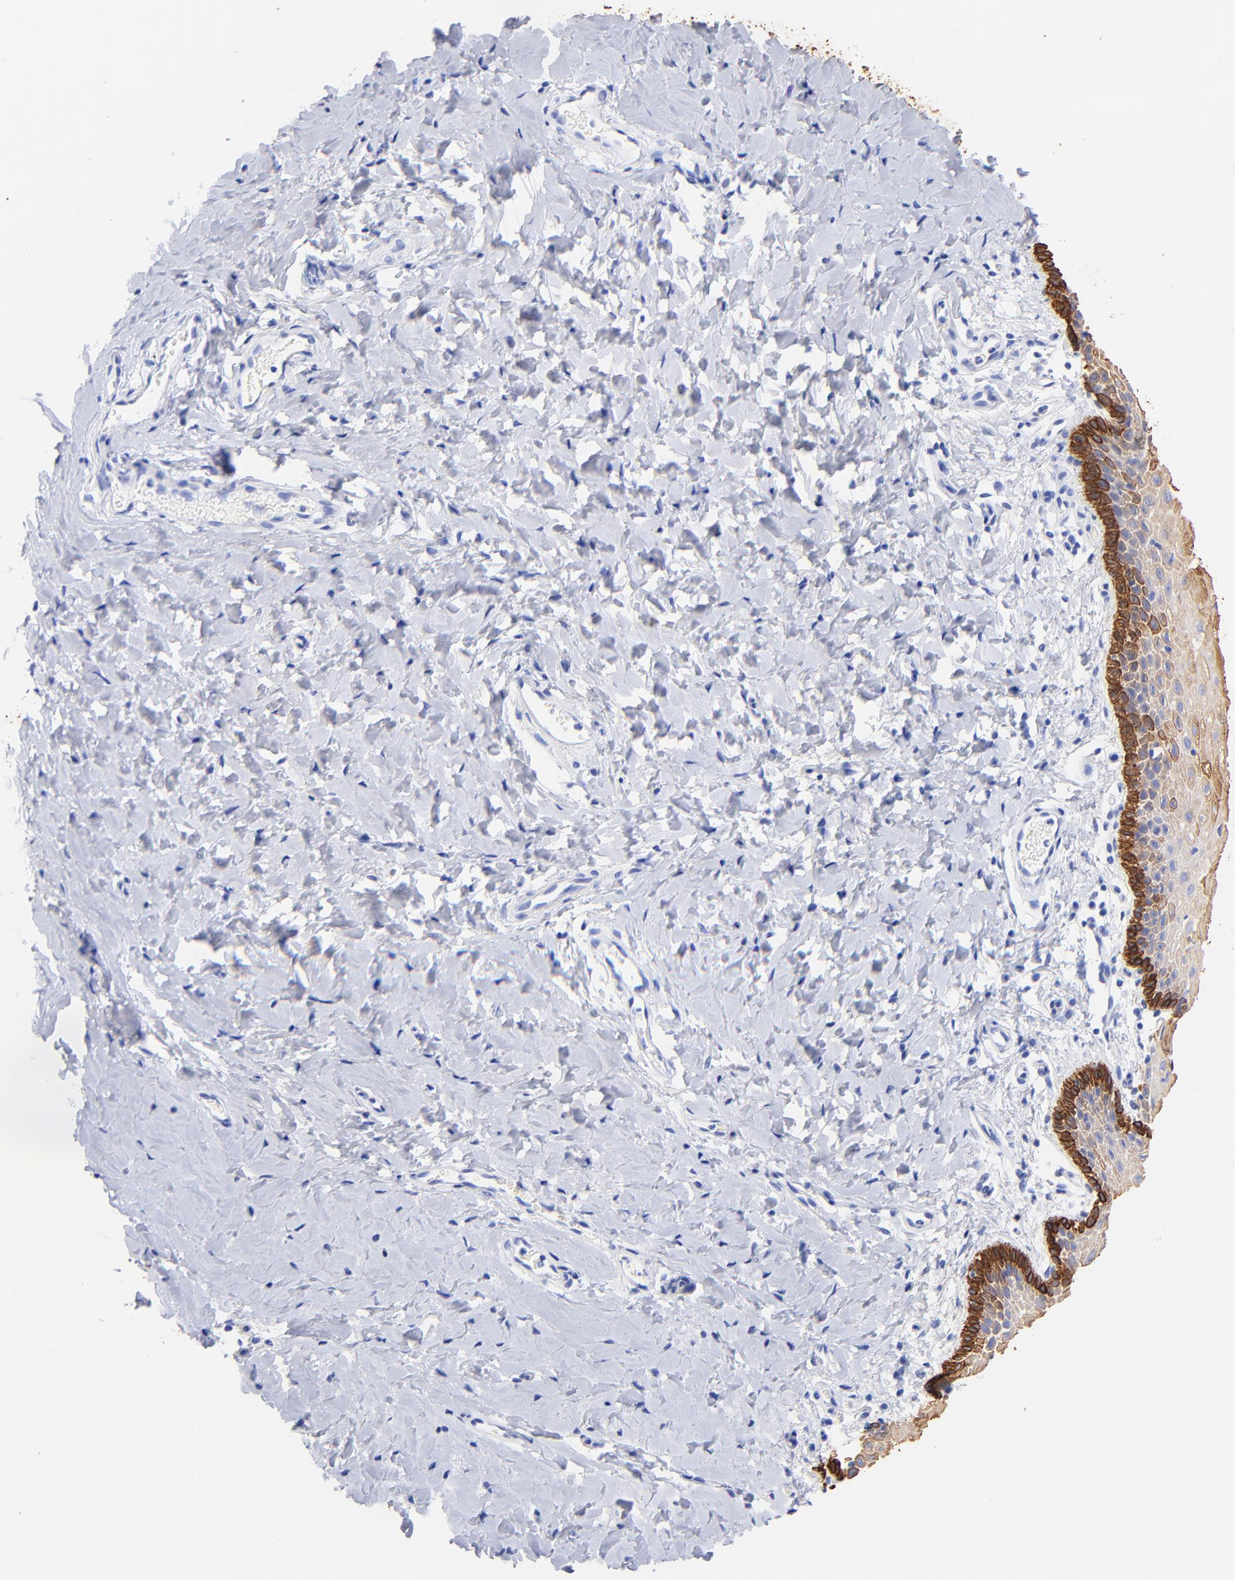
{"staining": {"intensity": "strong", "quantity": "<25%", "location": "cytoplasmic/membranous"}, "tissue": "vagina", "cell_type": "Squamous epithelial cells", "image_type": "normal", "snomed": [{"axis": "morphology", "description": "Normal tissue, NOS"}, {"axis": "topography", "description": "Vagina"}], "caption": "Immunohistochemical staining of normal human vagina exhibits <25% levels of strong cytoplasmic/membranous protein staining in approximately <25% of squamous epithelial cells. (IHC, brightfield microscopy, high magnification).", "gene": "KRT19", "patient": {"sex": "female", "age": 55}}